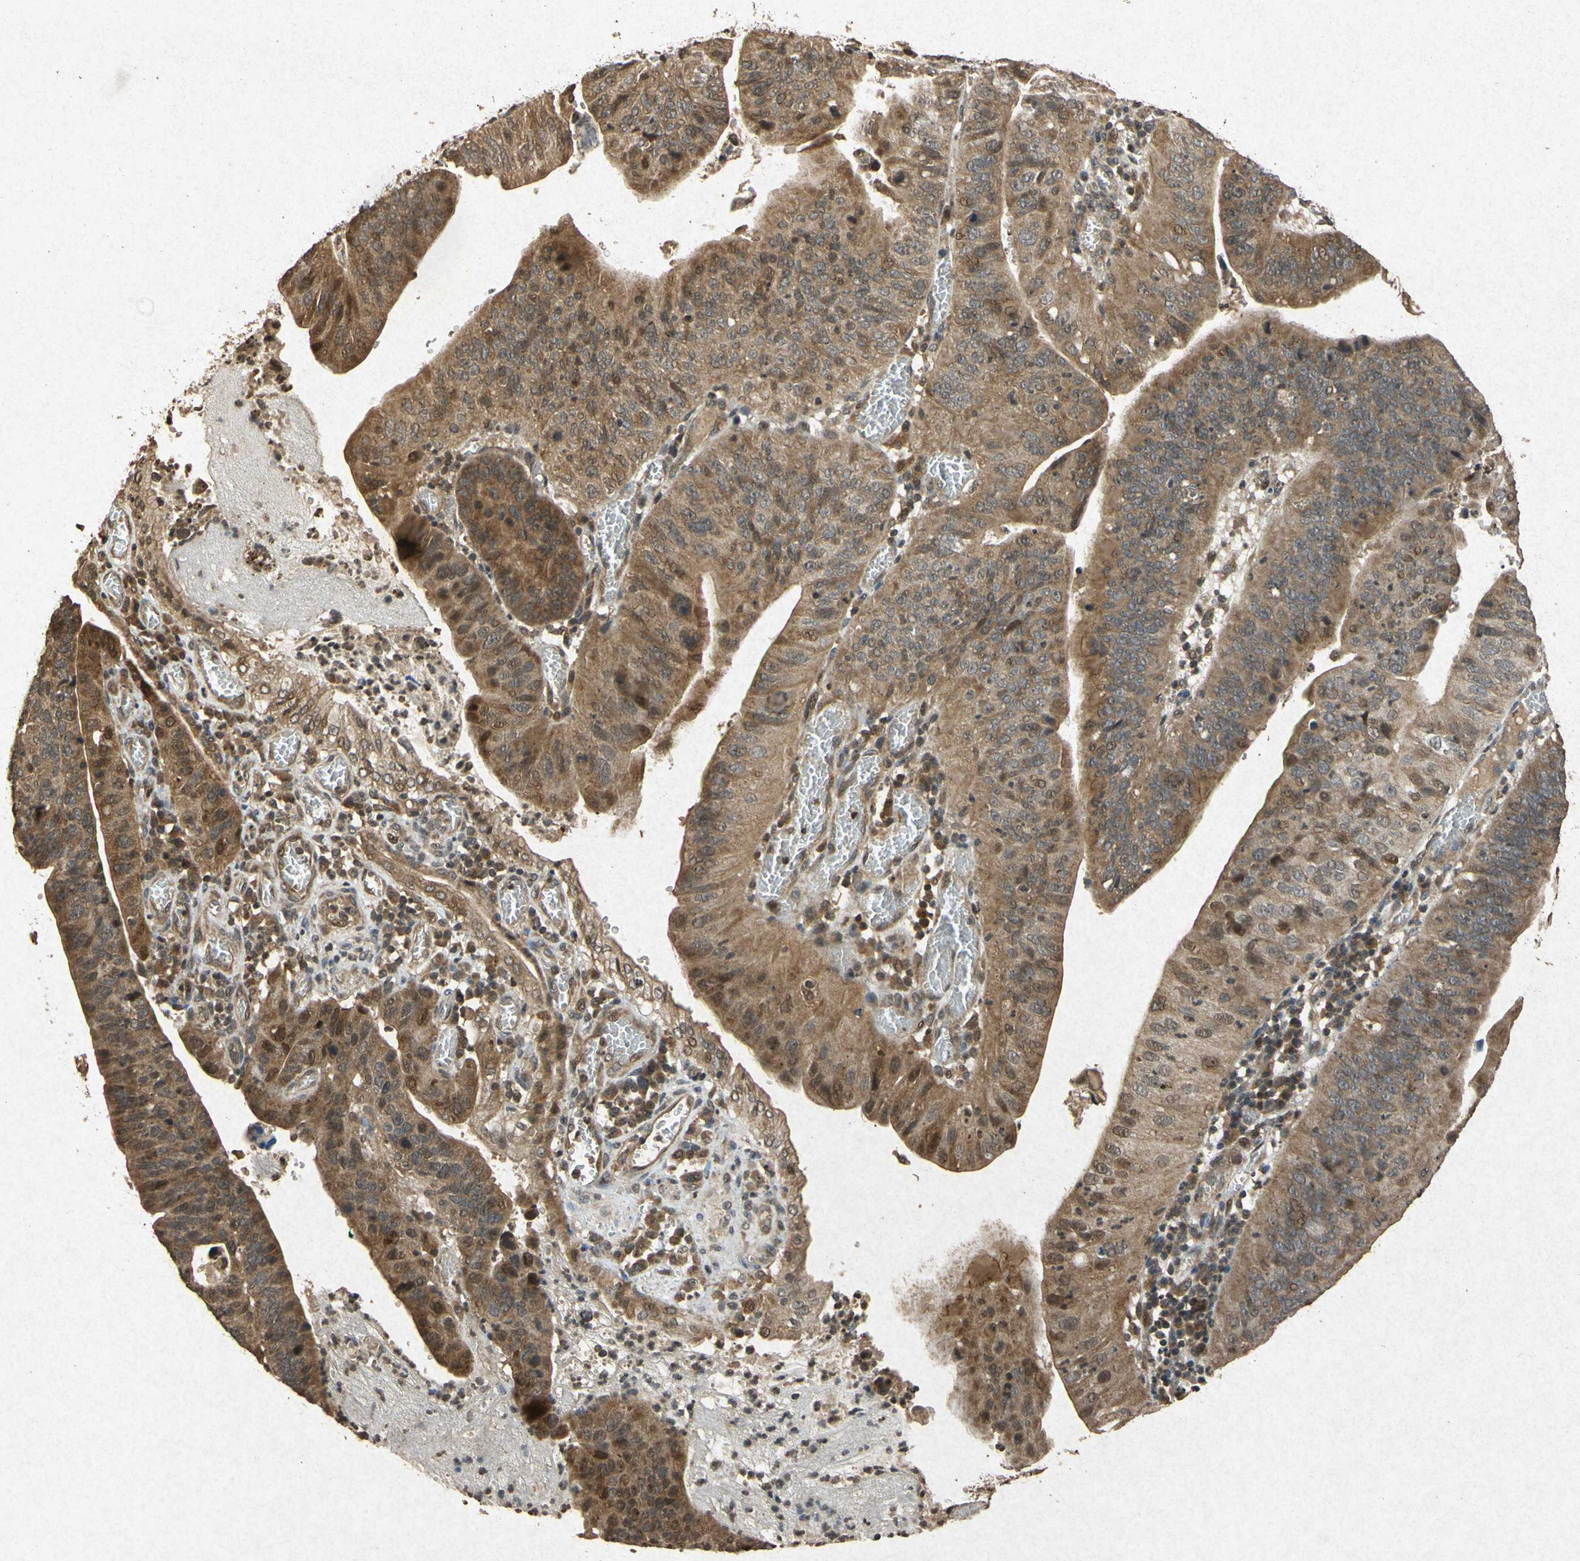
{"staining": {"intensity": "moderate", "quantity": ">75%", "location": "cytoplasmic/membranous,nuclear"}, "tissue": "stomach cancer", "cell_type": "Tumor cells", "image_type": "cancer", "snomed": [{"axis": "morphology", "description": "Adenocarcinoma, NOS"}, {"axis": "topography", "description": "Stomach"}], "caption": "A histopathology image of human adenocarcinoma (stomach) stained for a protein demonstrates moderate cytoplasmic/membranous and nuclear brown staining in tumor cells.", "gene": "ATP6V1H", "patient": {"sex": "male", "age": 59}}